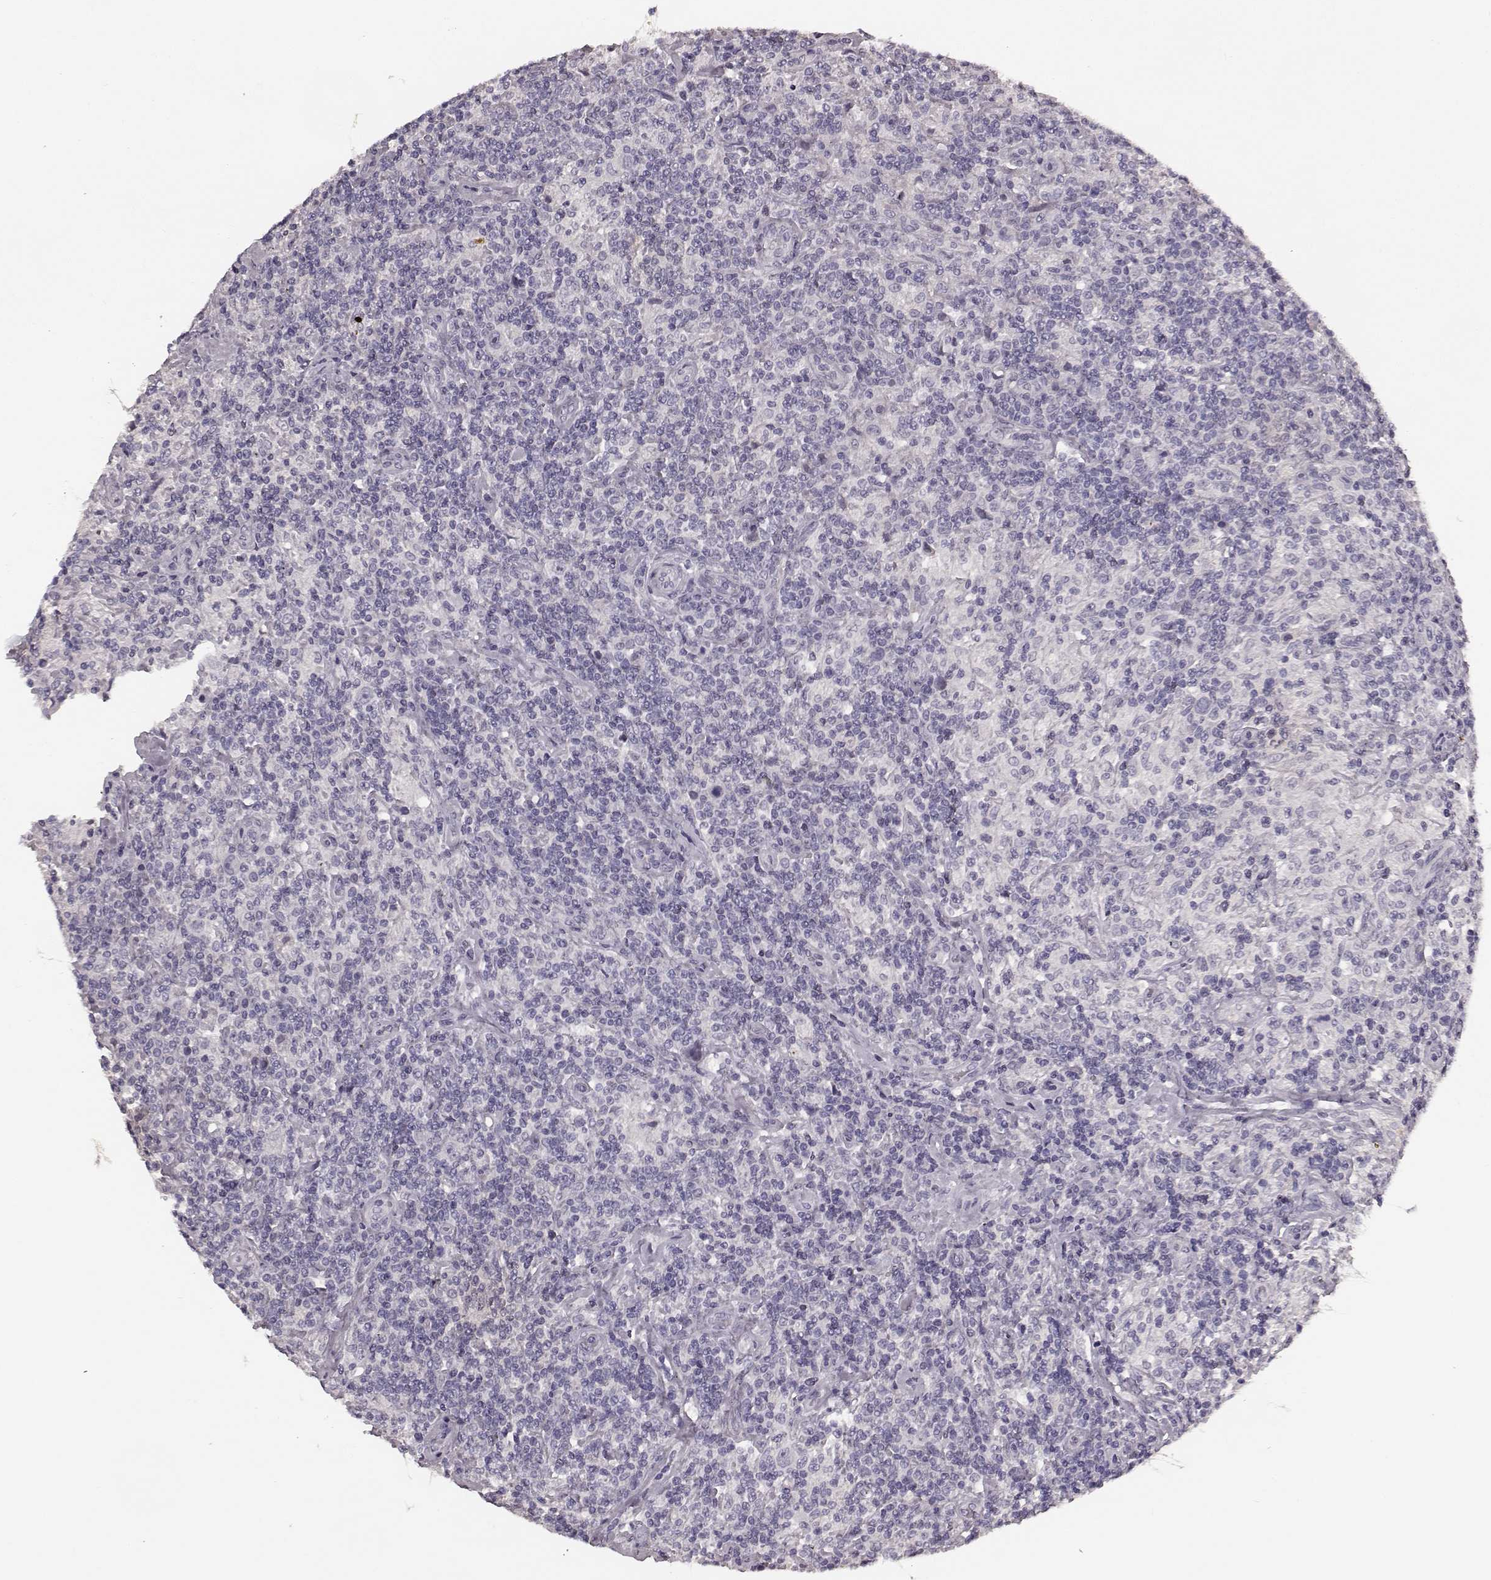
{"staining": {"intensity": "negative", "quantity": "none", "location": "none"}, "tissue": "lymphoma", "cell_type": "Tumor cells", "image_type": "cancer", "snomed": [{"axis": "morphology", "description": "Hodgkin's disease, NOS"}, {"axis": "topography", "description": "Lymph node"}], "caption": "Immunohistochemical staining of Hodgkin's disease shows no significant expression in tumor cells.", "gene": "RIT2", "patient": {"sex": "male", "age": 70}}